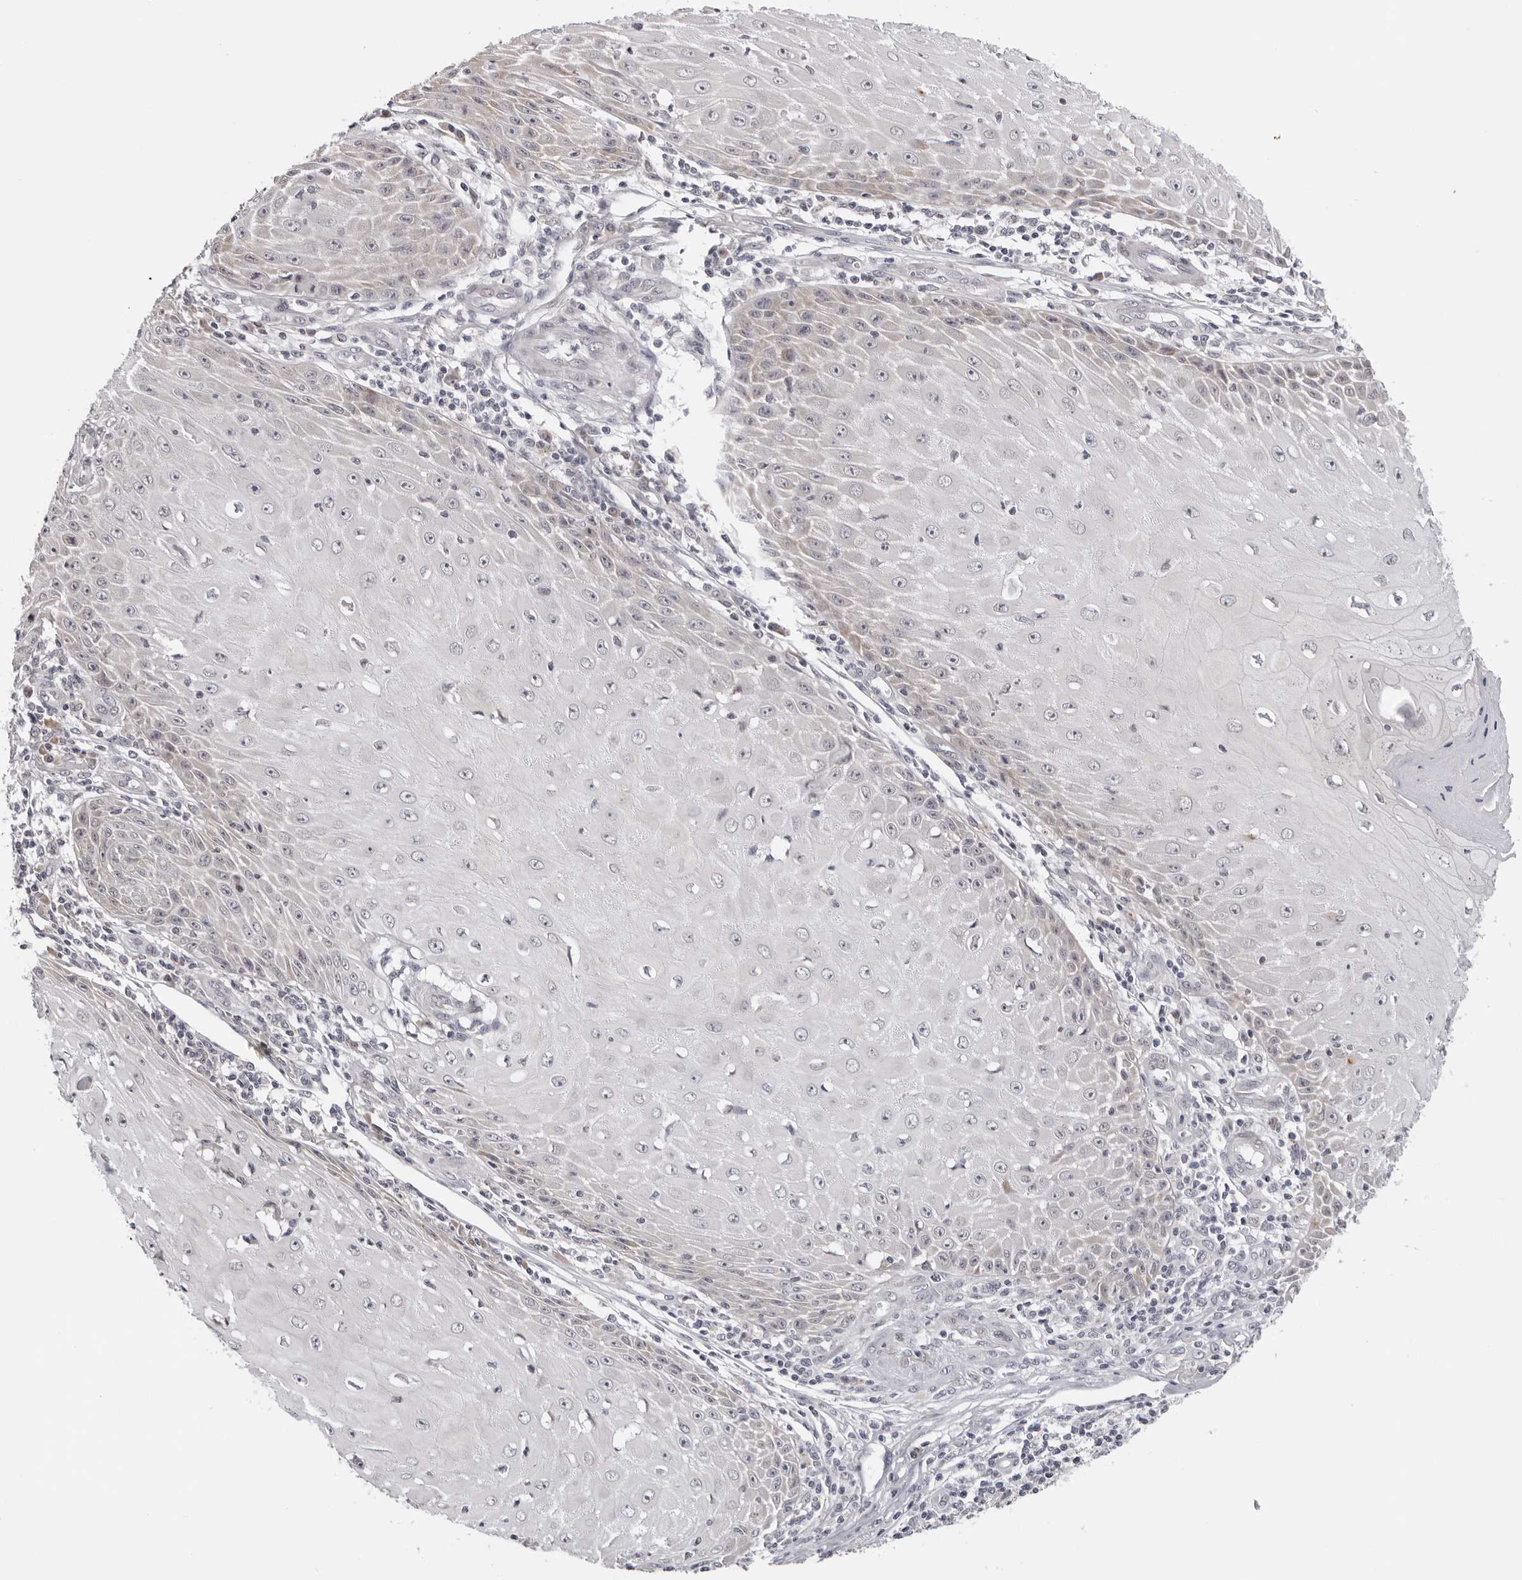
{"staining": {"intensity": "negative", "quantity": "none", "location": "none"}, "tissue": "skin cancer", "cell_type": "Tumor cells", "image_type": "cancer", "snomed": [{"axis": "morphology", "description": "Squamous cell carcinoma, NOS"}, {"axis": "topography", "description": "Skin"}], "caption": "DAB immunohistochemical staining of human skin cancer exhibits no significant staining in tumor cells. The staining is performed using DAB brown chromogen with nuclei counter-stained in using hematoxylin.", "gene": "PRUNE1", "patient": {"sex": "female", "age": 73}}